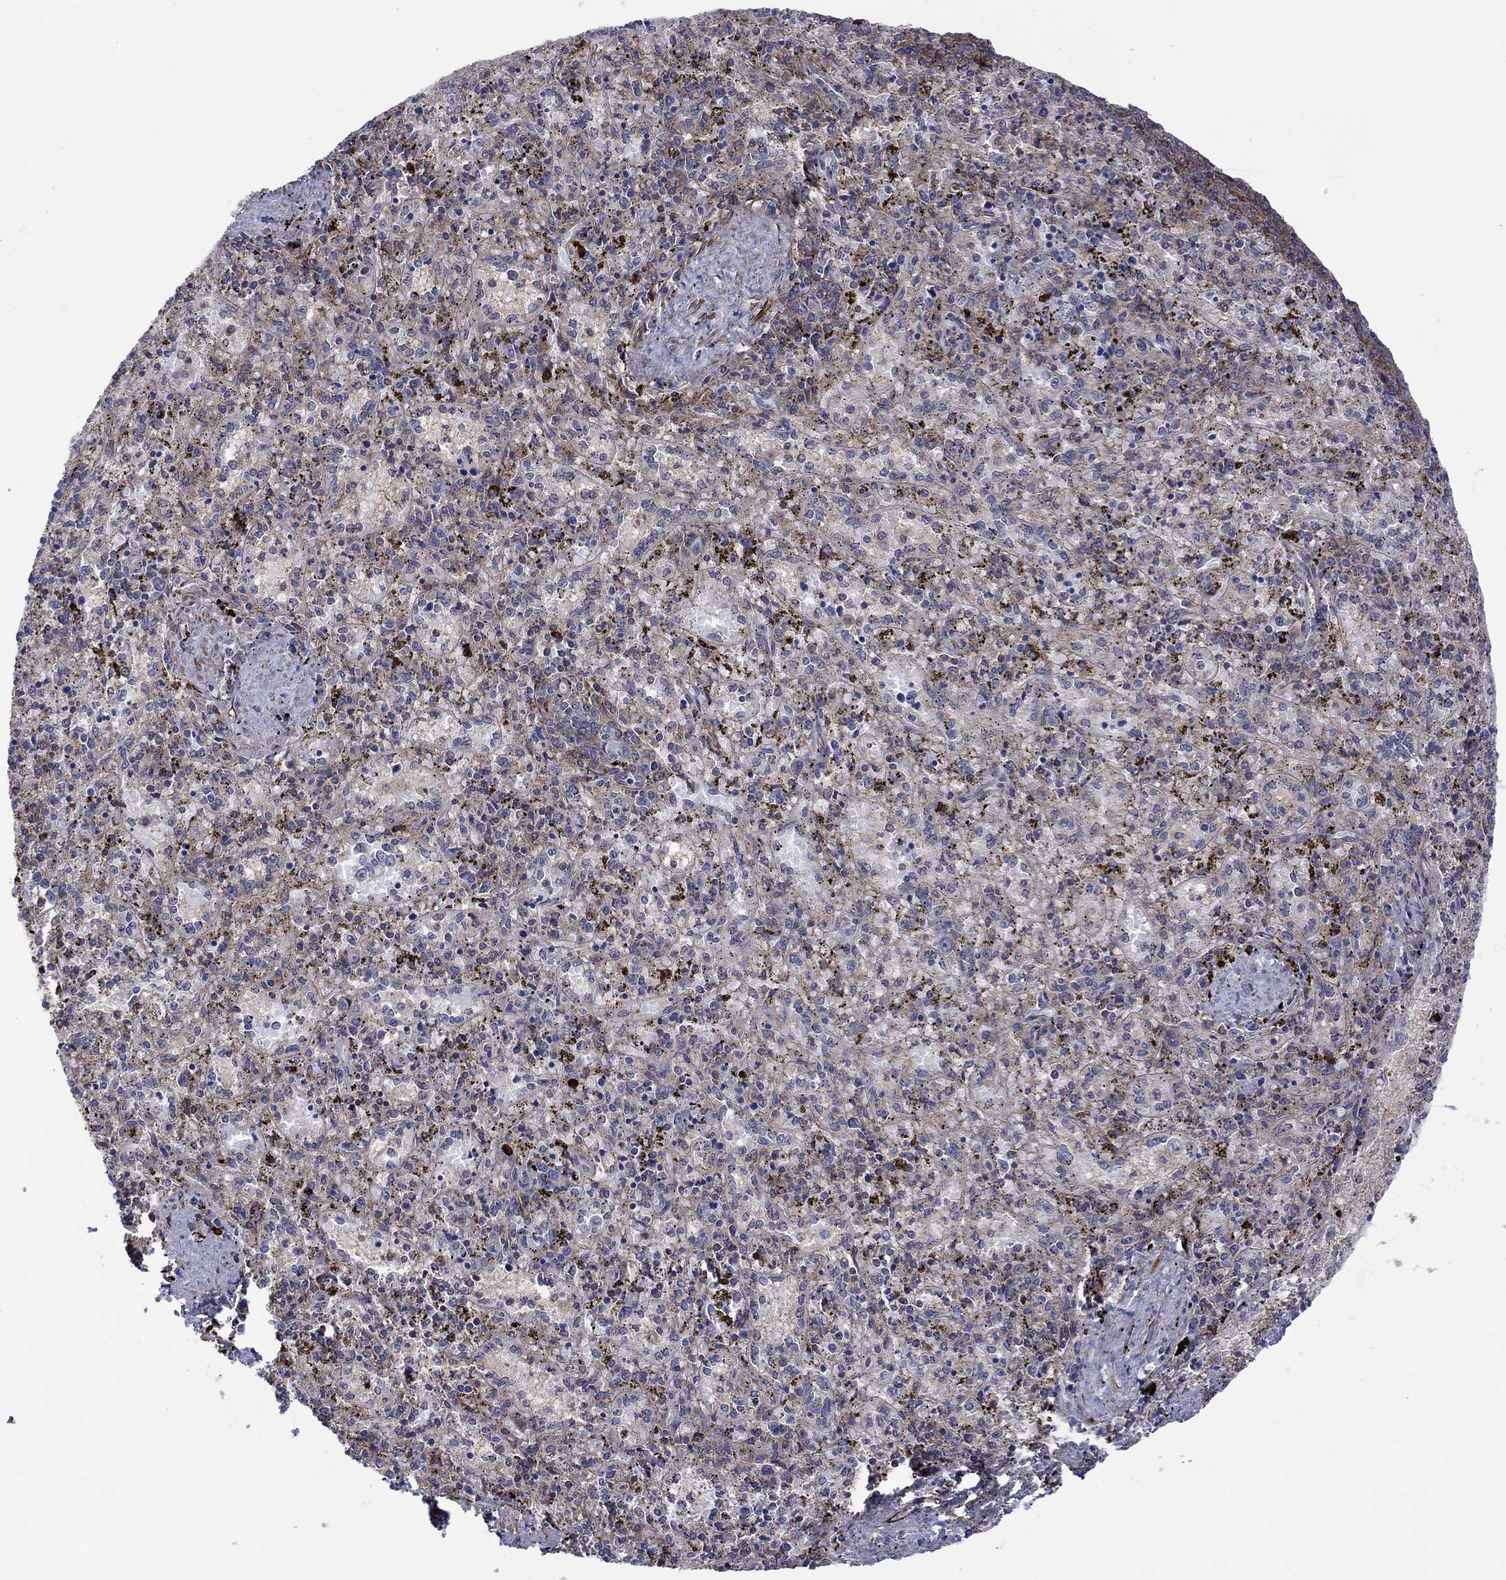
{"staining": {"intensity": "moderate", "quantity": "25%-75%", "location": "cytoplasmic/membranous"}, "tissue": "spleen", "cell_type": "Cells in red pulp", "image_type": "normal", "snomed": [{"axis": "morphology", "description": "Normal tissue, NOS"}, {"axis": "topography", "description": "Spleen"}], "caption": "Protein expression analysis of normal spleen displays moderate cytoplasmic/membranous expression in approximately 25%-75% of cells in red pulp.", "gene": "PAG1", "patient": {"sex": "female", "age": 50}}